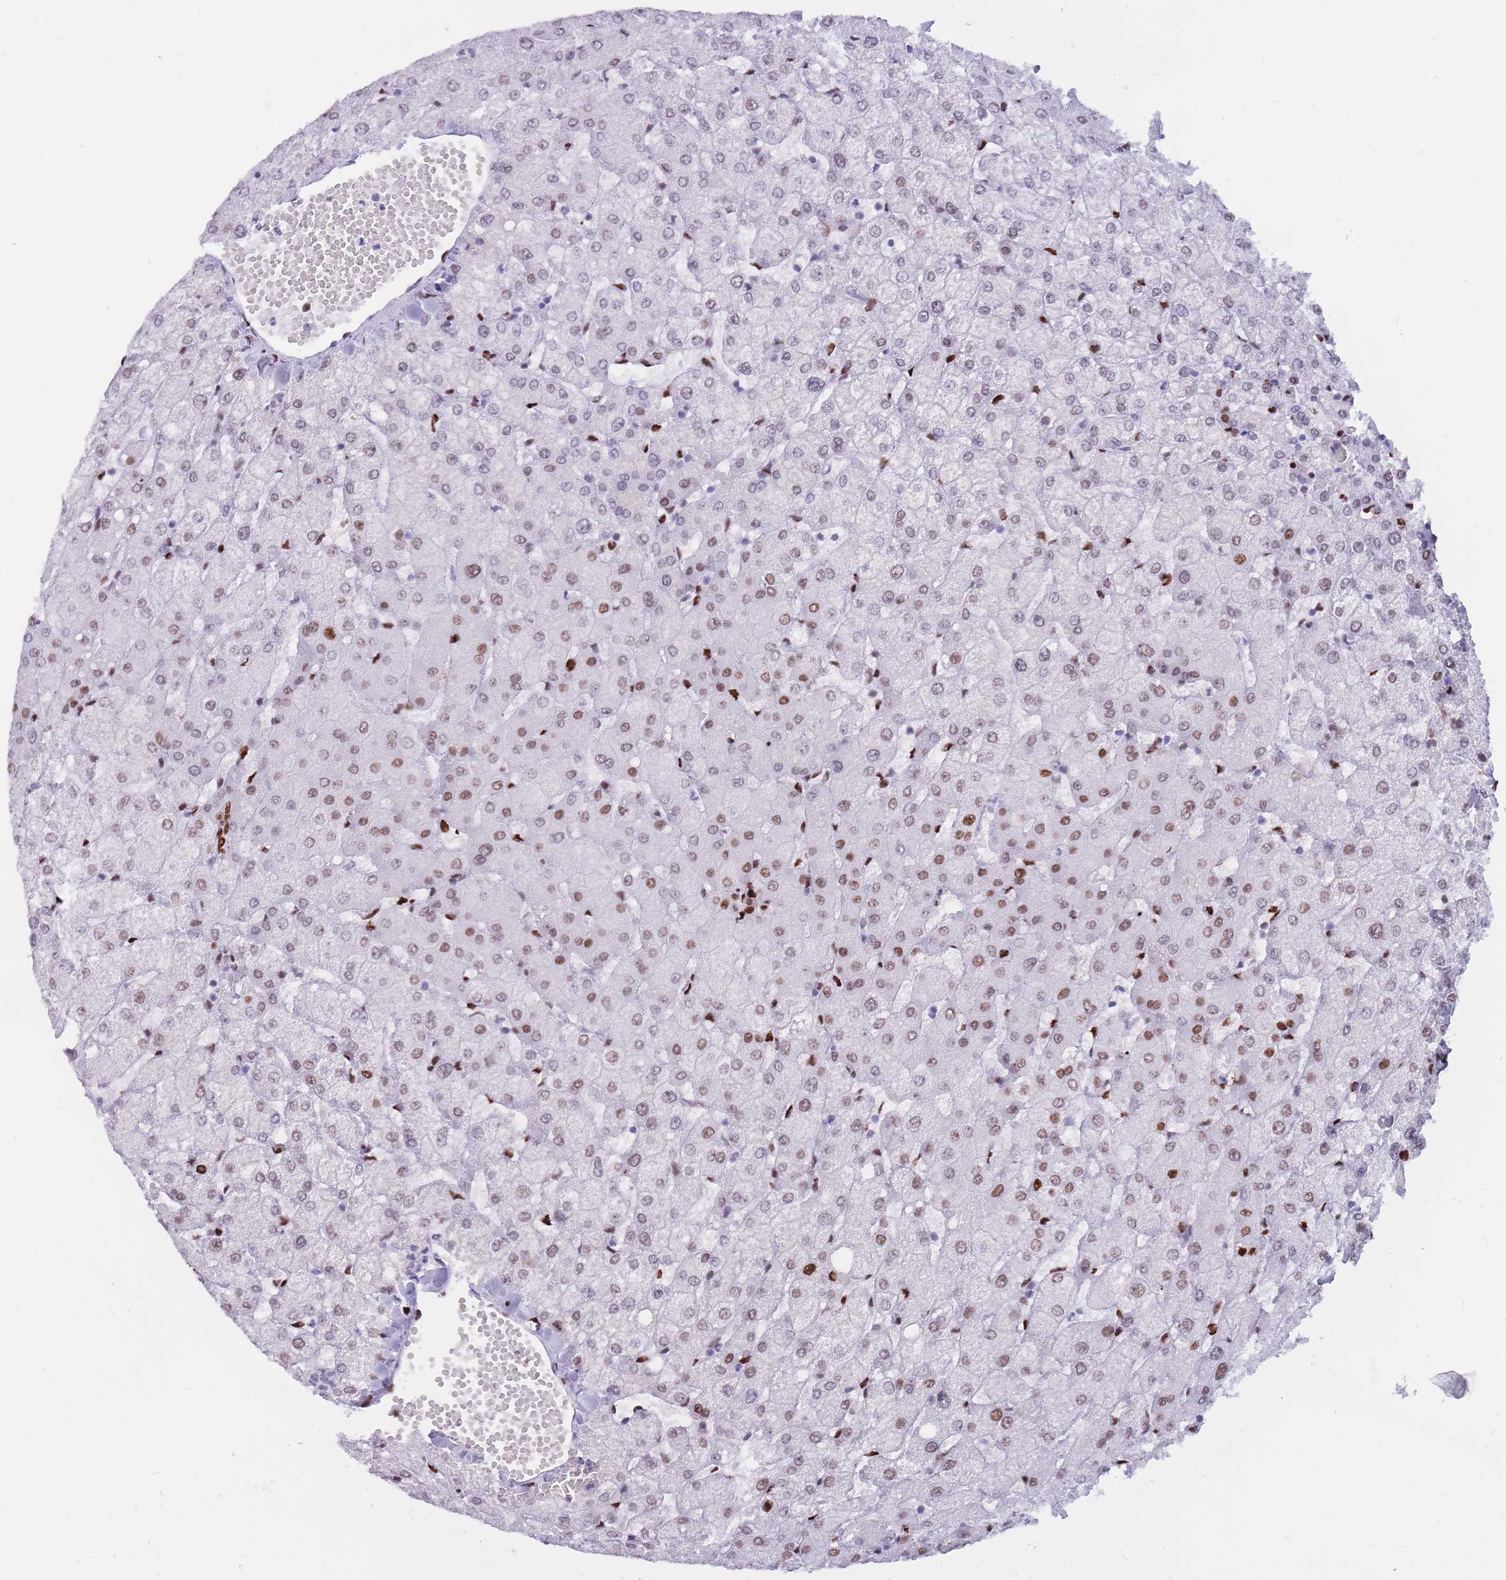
{"staining": {"intensity": "moderate", "quantity": ">75%", "location": "nuclear"}, "tissue": "liver", "cell_type": "Cholangiocytes", "image_type": "normal", "snomed": [{"axis": "morphology", "description": "Normal tissue, NOS"}, {"axis": "topography", "description": "Liver"}], "caption": "A brown stain shows moderate nuclear expression of a protein in cholangiocytes of benign liver. (Brightfield microscopy of DAB IHC at high magnification).", "gene": "NASP", "patient": {"sex": "female", "age": 54}}